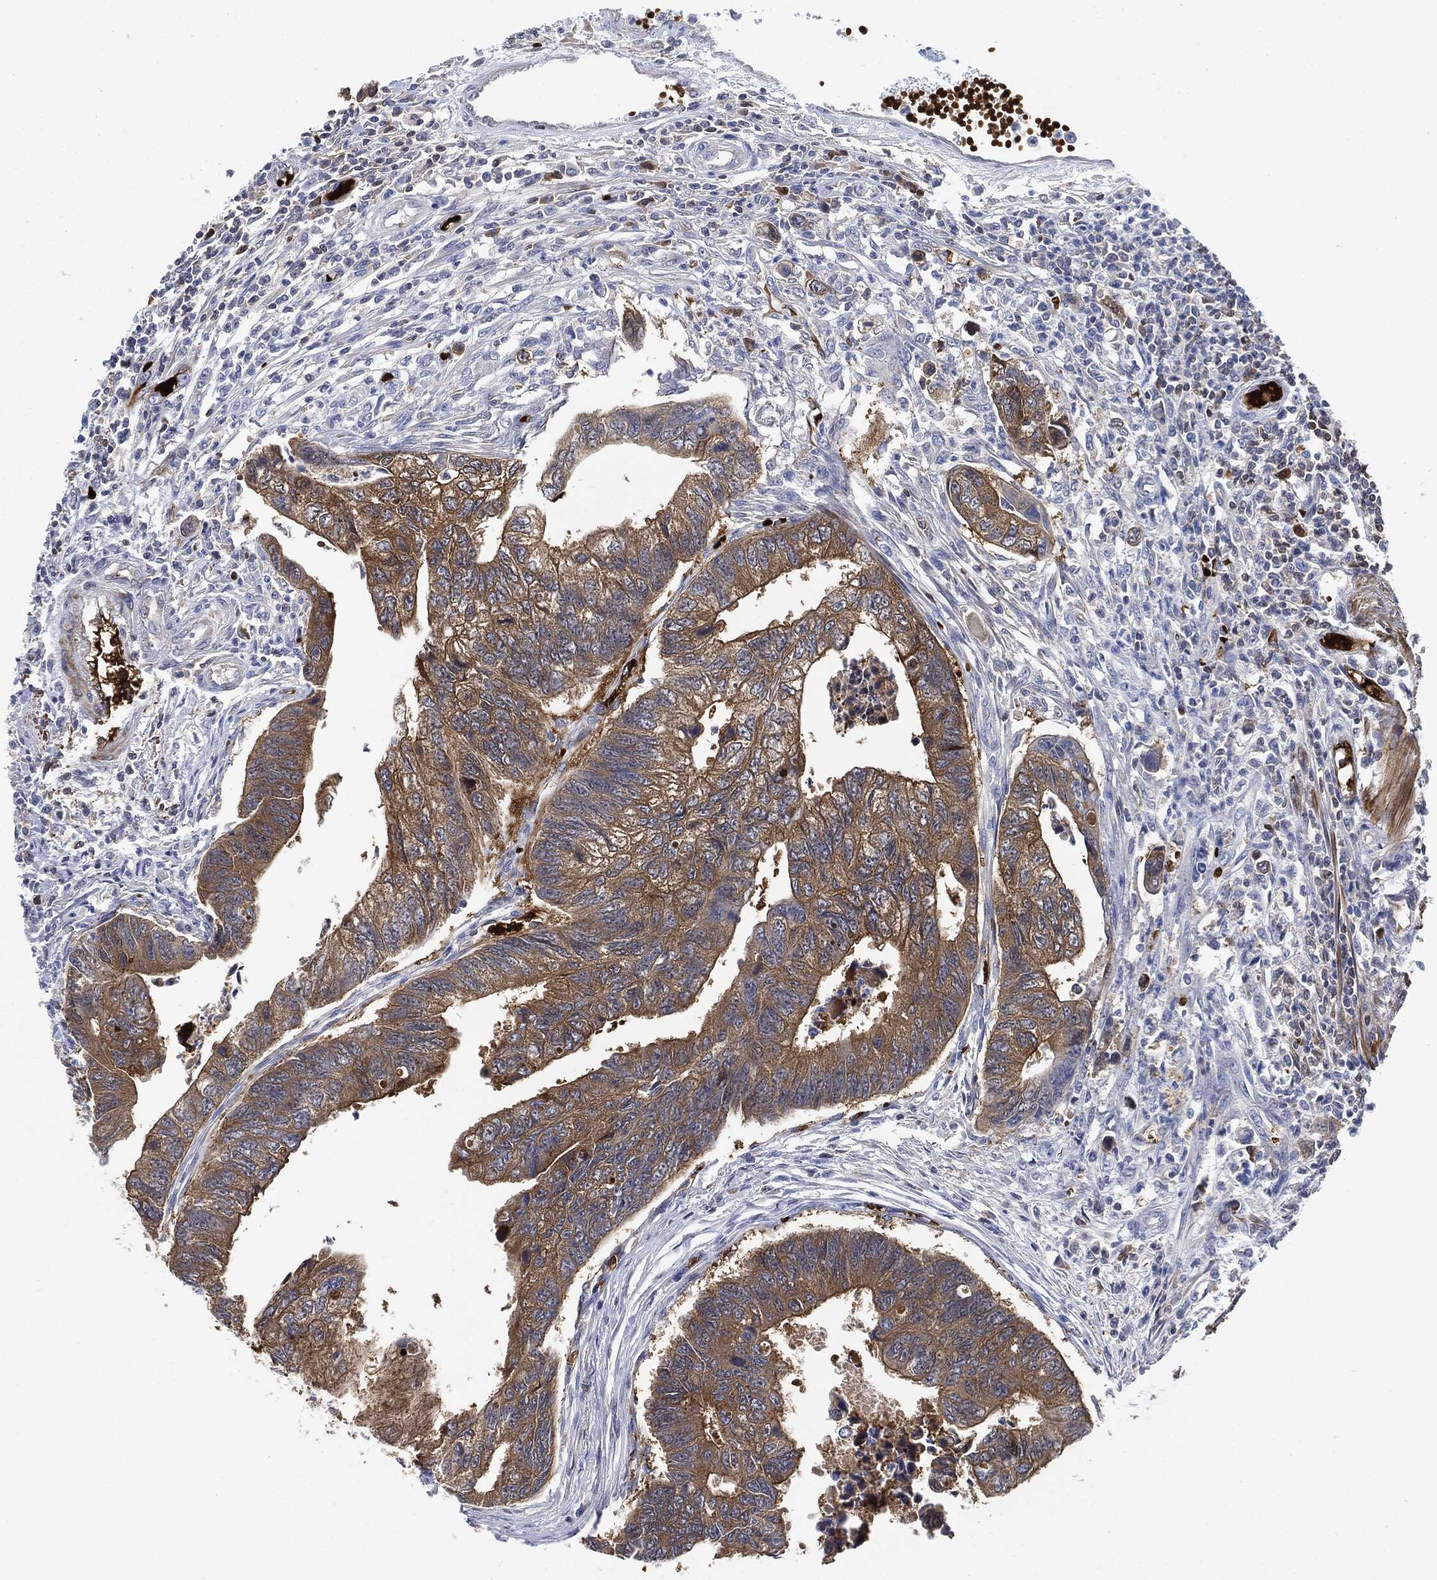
{"staining": {"intensity": "weak", "quantity": "25%-75%", "location": "cytoplasmic/membranous"}, "tissue": "colorectal cancer", "cell_type": "Tumor cells", "image_type": "cancer", "snomed": [{"axis": "morphology", "description": "Adenocarcinoma, NOS"}, {"axis": "topography", "description": "Colon"}], "caption": "Protein expression analysis of human colorectal cancer (adenocarcinoma) reveals weak cytoplasmic/membranous staining in about 25%-75% of tumor cells. The staining was performed using DAB (3,3'-diaminobenzidine), with brown indicating positive protein expression. Nuclei are stained blue with hematoxylin.", "gene": "PRDX2", "patient": {"sex": "female", "age": 65}}